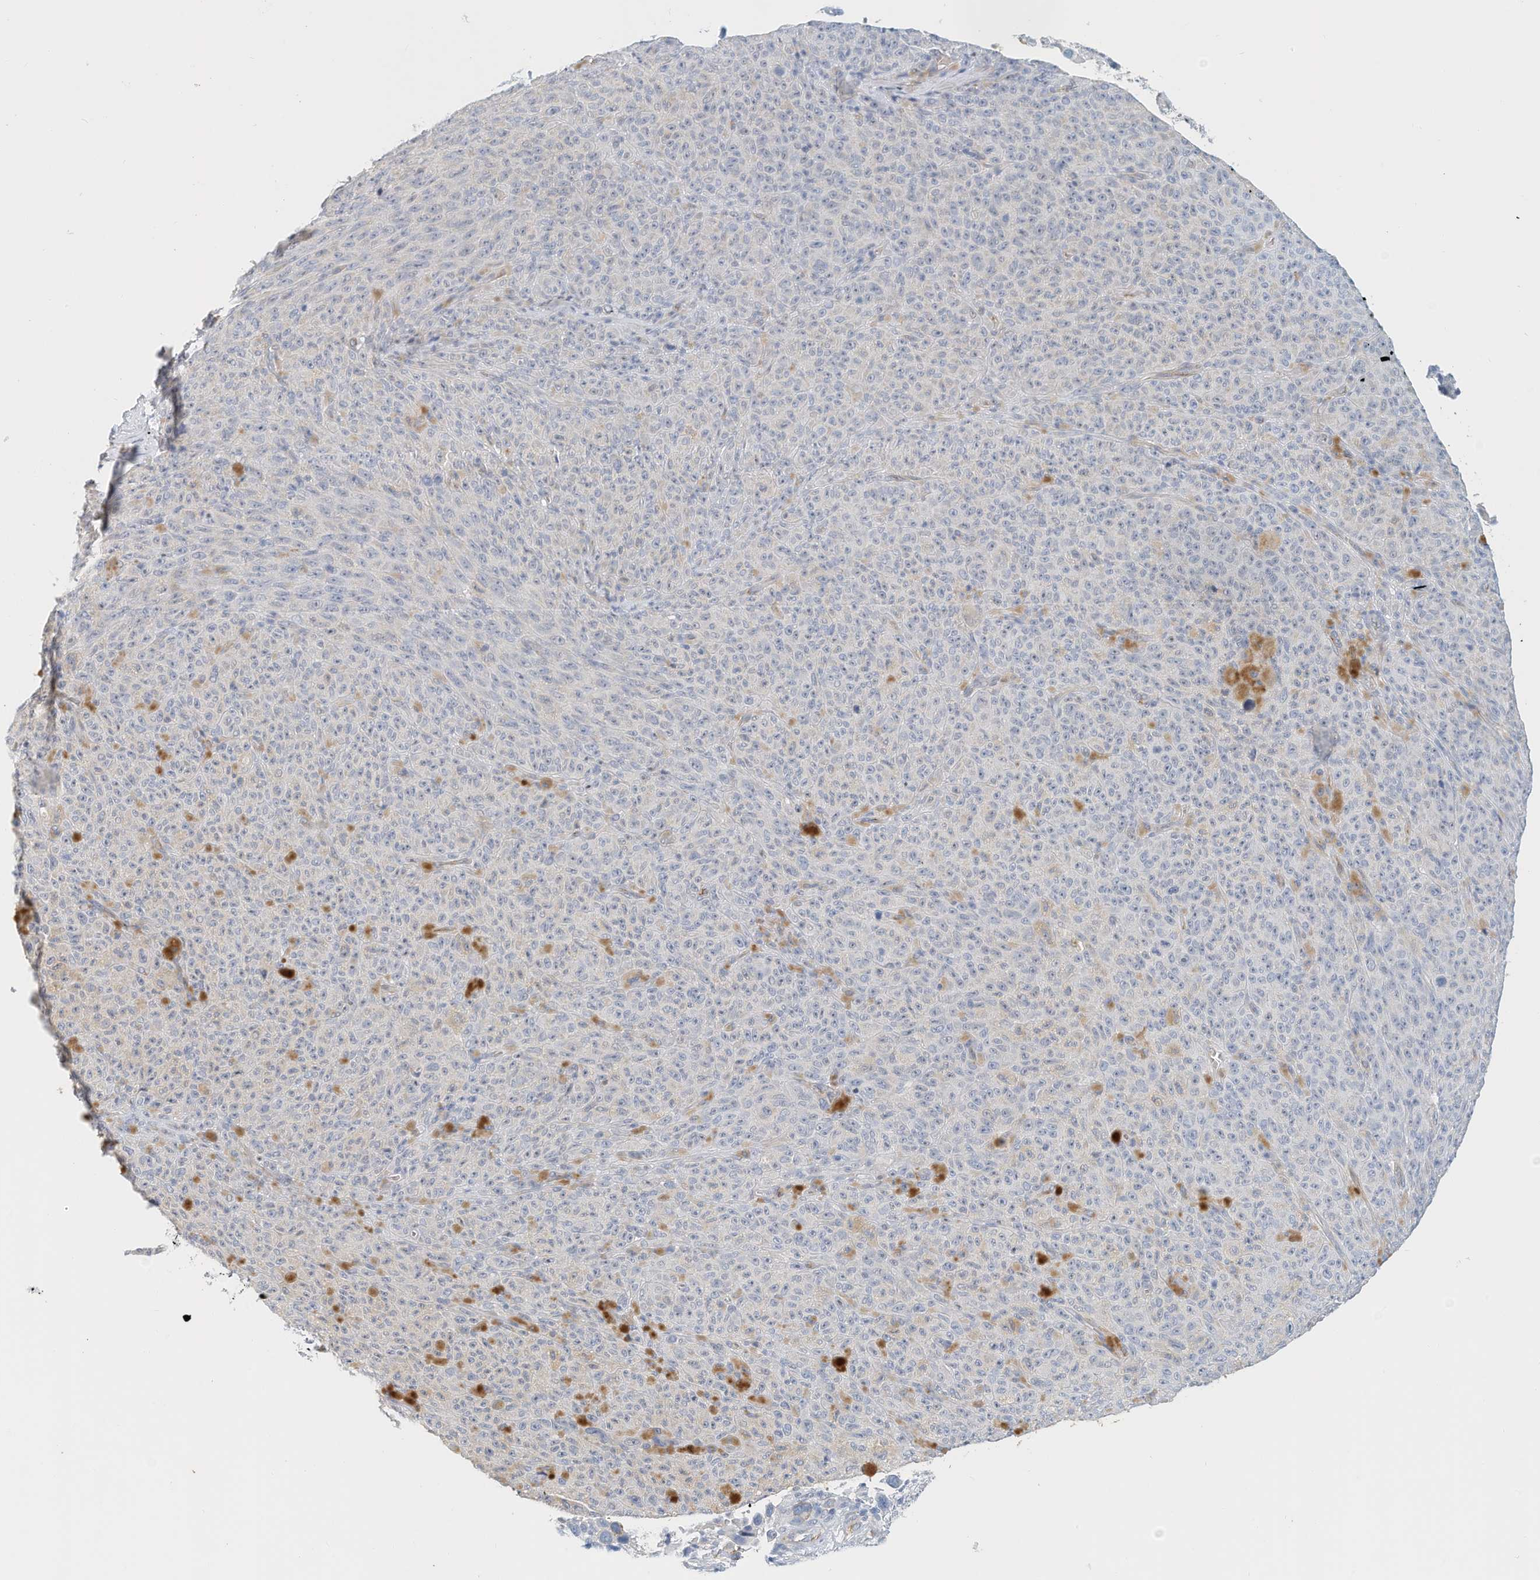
{"staining": {"intensity": "negative", "quantity": "none", "location": "none"}, "tissue": "melanoma", "cell_type": "Tumor cells", "image_type": "cancer", "snomed": [{"axis": "morphology", "description": "Malignant melanoma, NOS"}, {"axis": "topography", "description": "Skin"}], "caption": "Micrograph shows no protein expression in tumor cells of malignant melanoma tissue.", "gene": "ARHGAP28", "patient": {"sex": "female", "age": 82}}